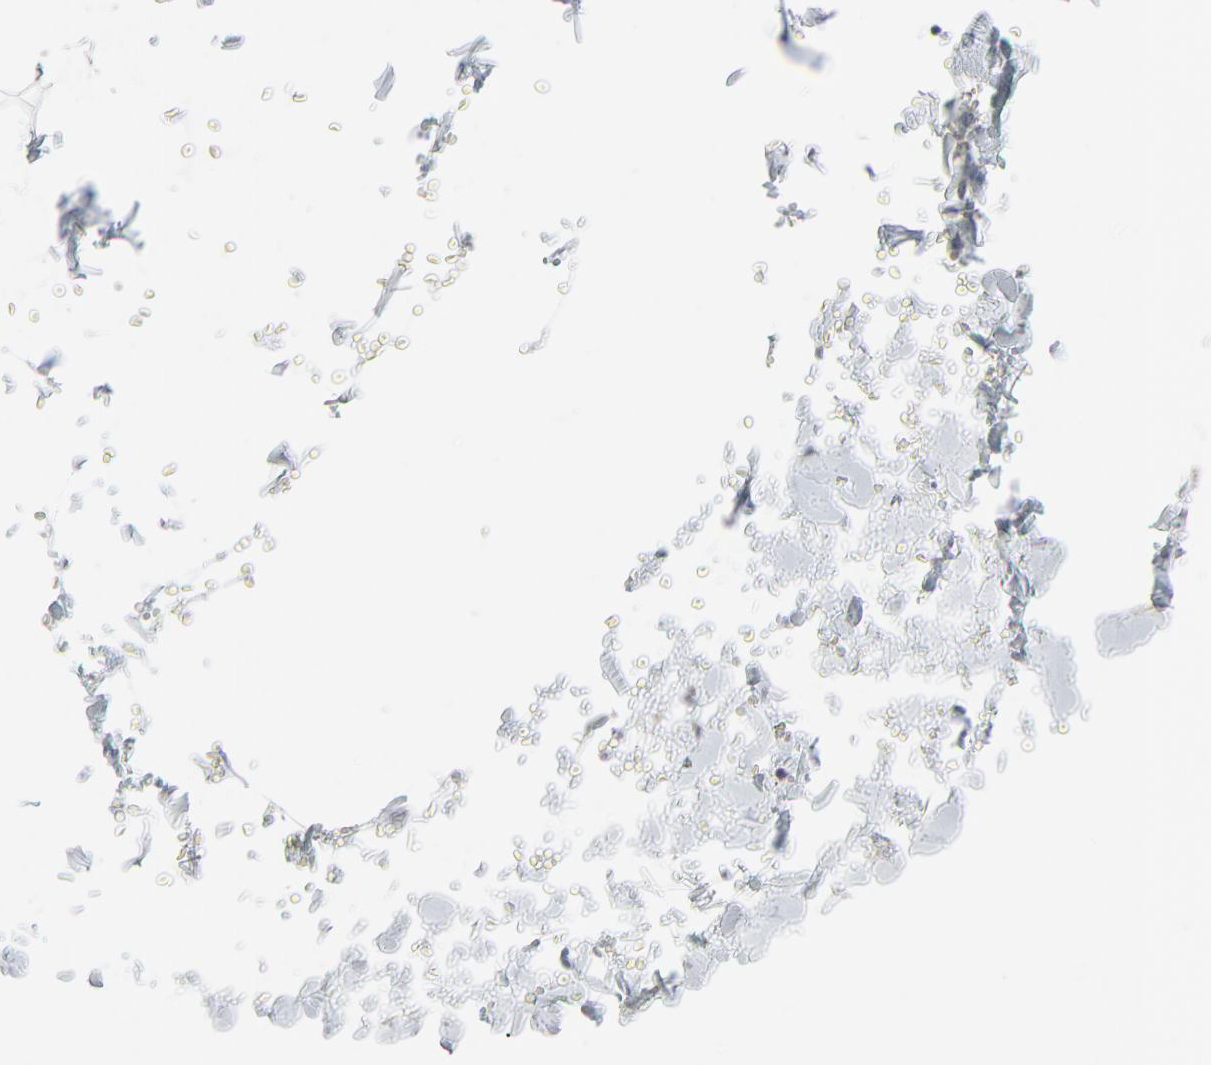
{"staining": {"intensity": "negative", "quantity": "none", "location": "none"}, "tissue": "adipose tissue", "cell_type": "Adipocytes", "image_type": "normal", "snomed": [{"axis": "morphology", "description": "Normal tissue, NOS"}, {"axis": "topography", "description": "Soft tissue"}], "caption": "Photomicrograph shows no protein staining in adipocytes of normal adipose tissue. (Stains: DAB immunohistochemistry with hematoxylin counter stain, Microscopy: brightfield microscopy at high magnification).", "gene": "NEUROD1", "patient": {"sex": "male", "age": 72}}